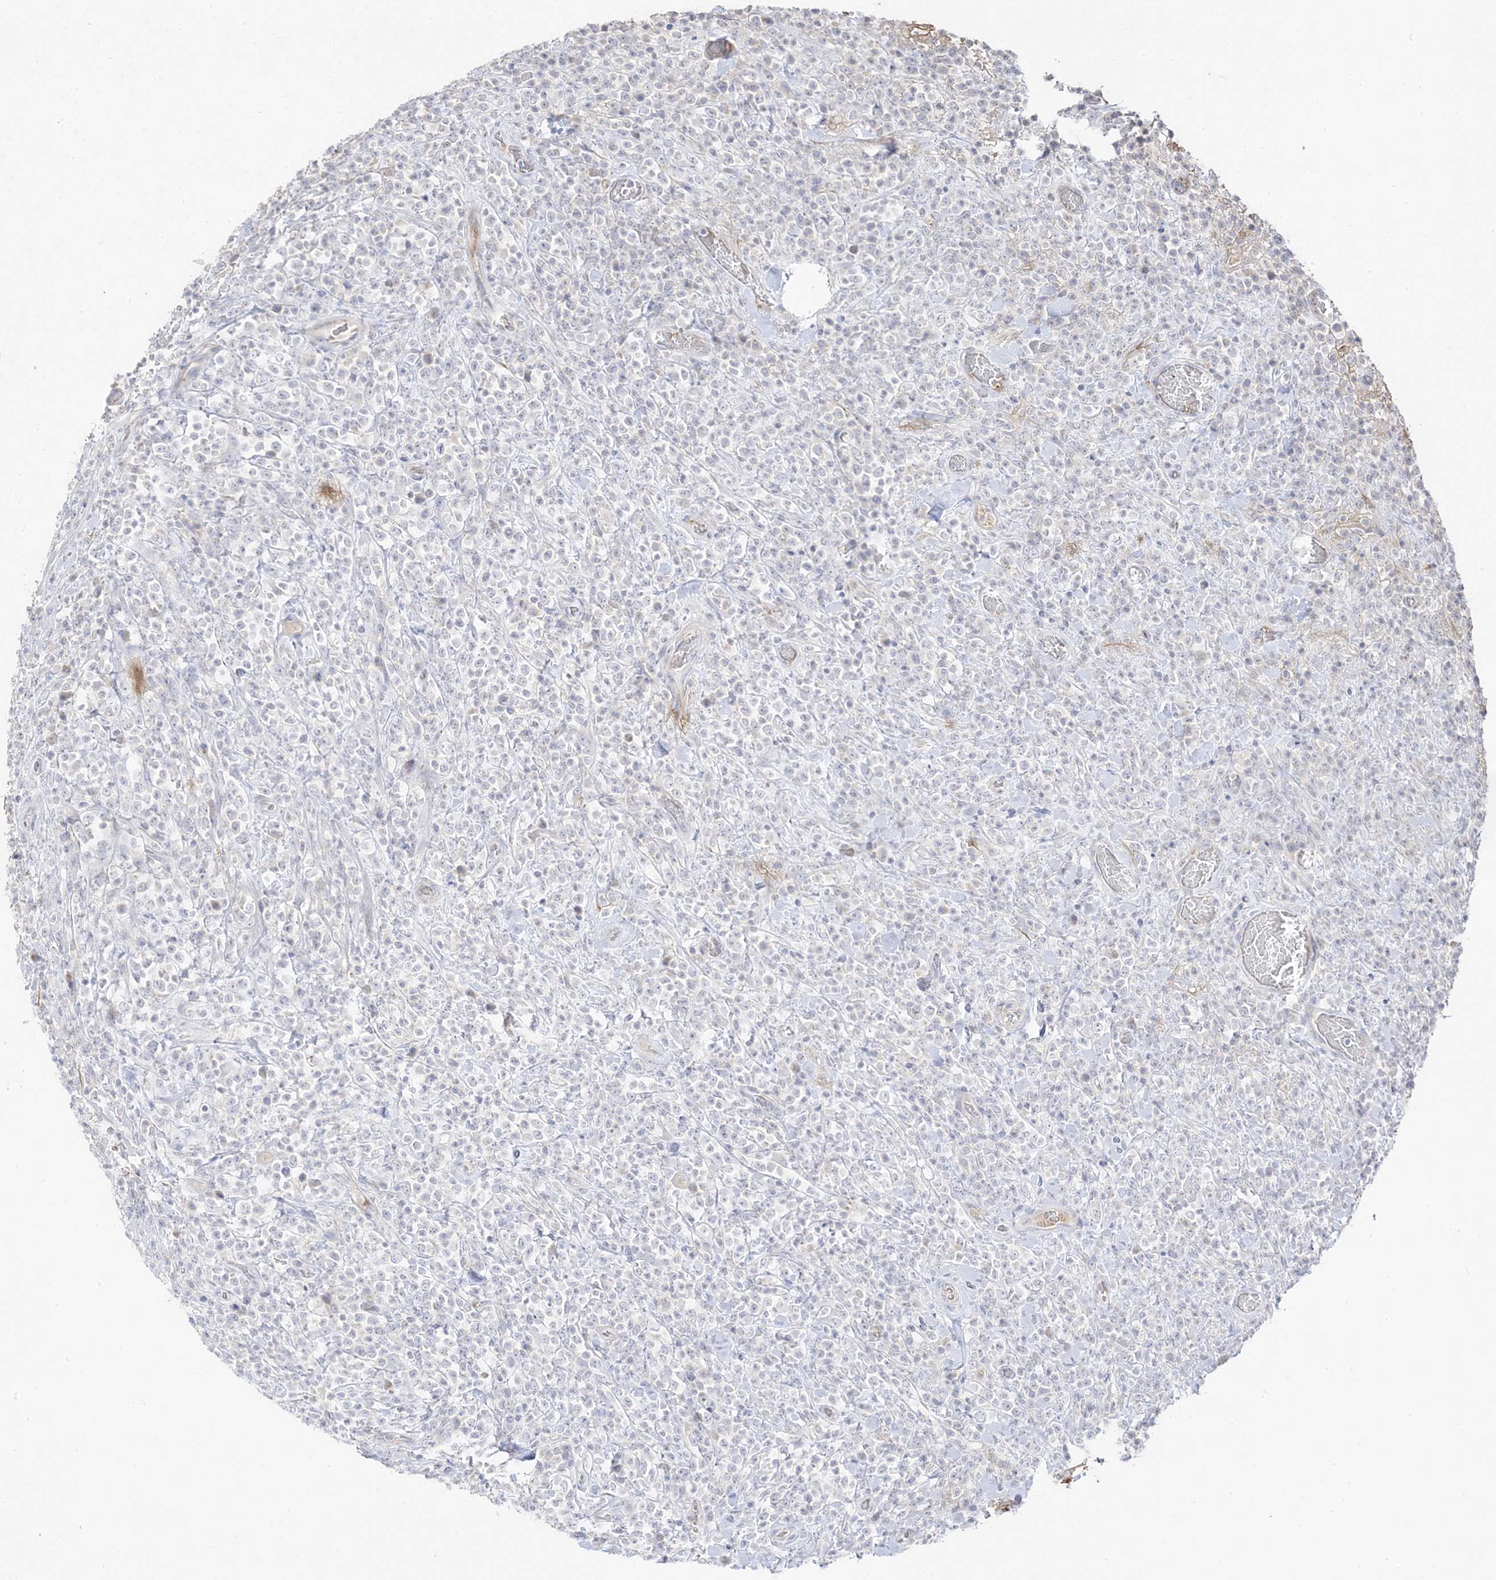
{"staining": {"intensity": "negative", "quantity": "none", "location": "none"}, "tissue": "lymphoma", "cell_type": "Tumor cells", "image_type": "cancer", "snomed": [{"axis": "morphology", "description": "Malignant lymphoma, non-Hodgkin's type, High grade"}, {"axis": "topography", "description": "Colon"}], "caption": "This photomicrograph is of lymphoma stained with IHC to label a protein in brown with the nuclei are counter-stained blue. There is no expression in tumor cells.", "gene": "TRANK1", "patient": {"sex": "female", "age": 53}}